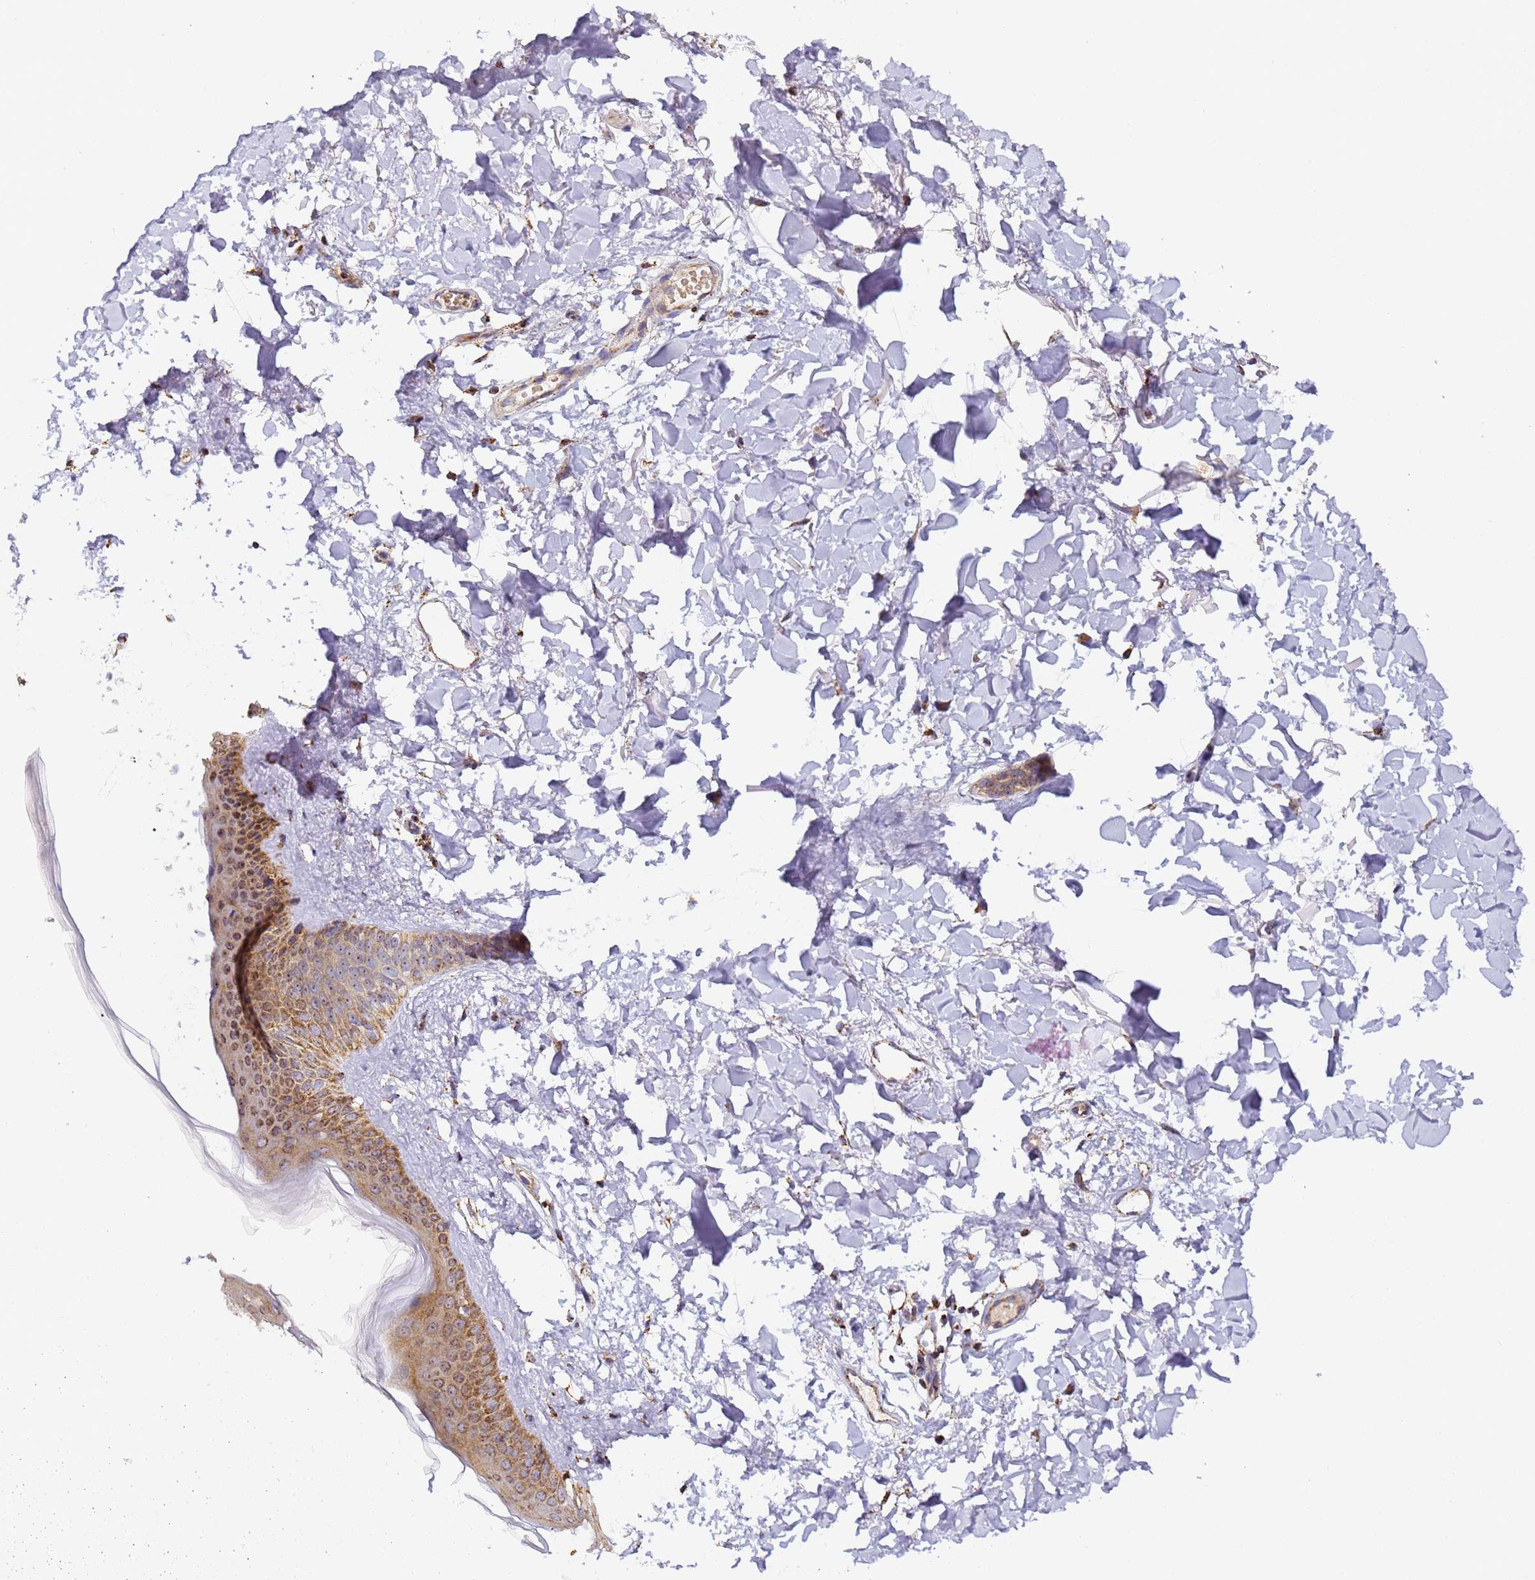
{"staining": {"intensity": "moderate", "quantity": ">75%", "location": "cytoplasmic/membranous"}, "tissue": "skin", "cell_type": "Fibroblasts", "image_type": "normal", "snomed": [{"axis": "morphology", "description": "Normal tissue, NOS"}, {"axis": "topography", "description": "Skin"}], "caption": "The image exhibits staining of benign skin, revealing moderate cytoplasmic/membranous protein positivity (brown color) within fibroblasts.", "gene": "FRG2B", "patient": {"sex": "female", "age": 58}}